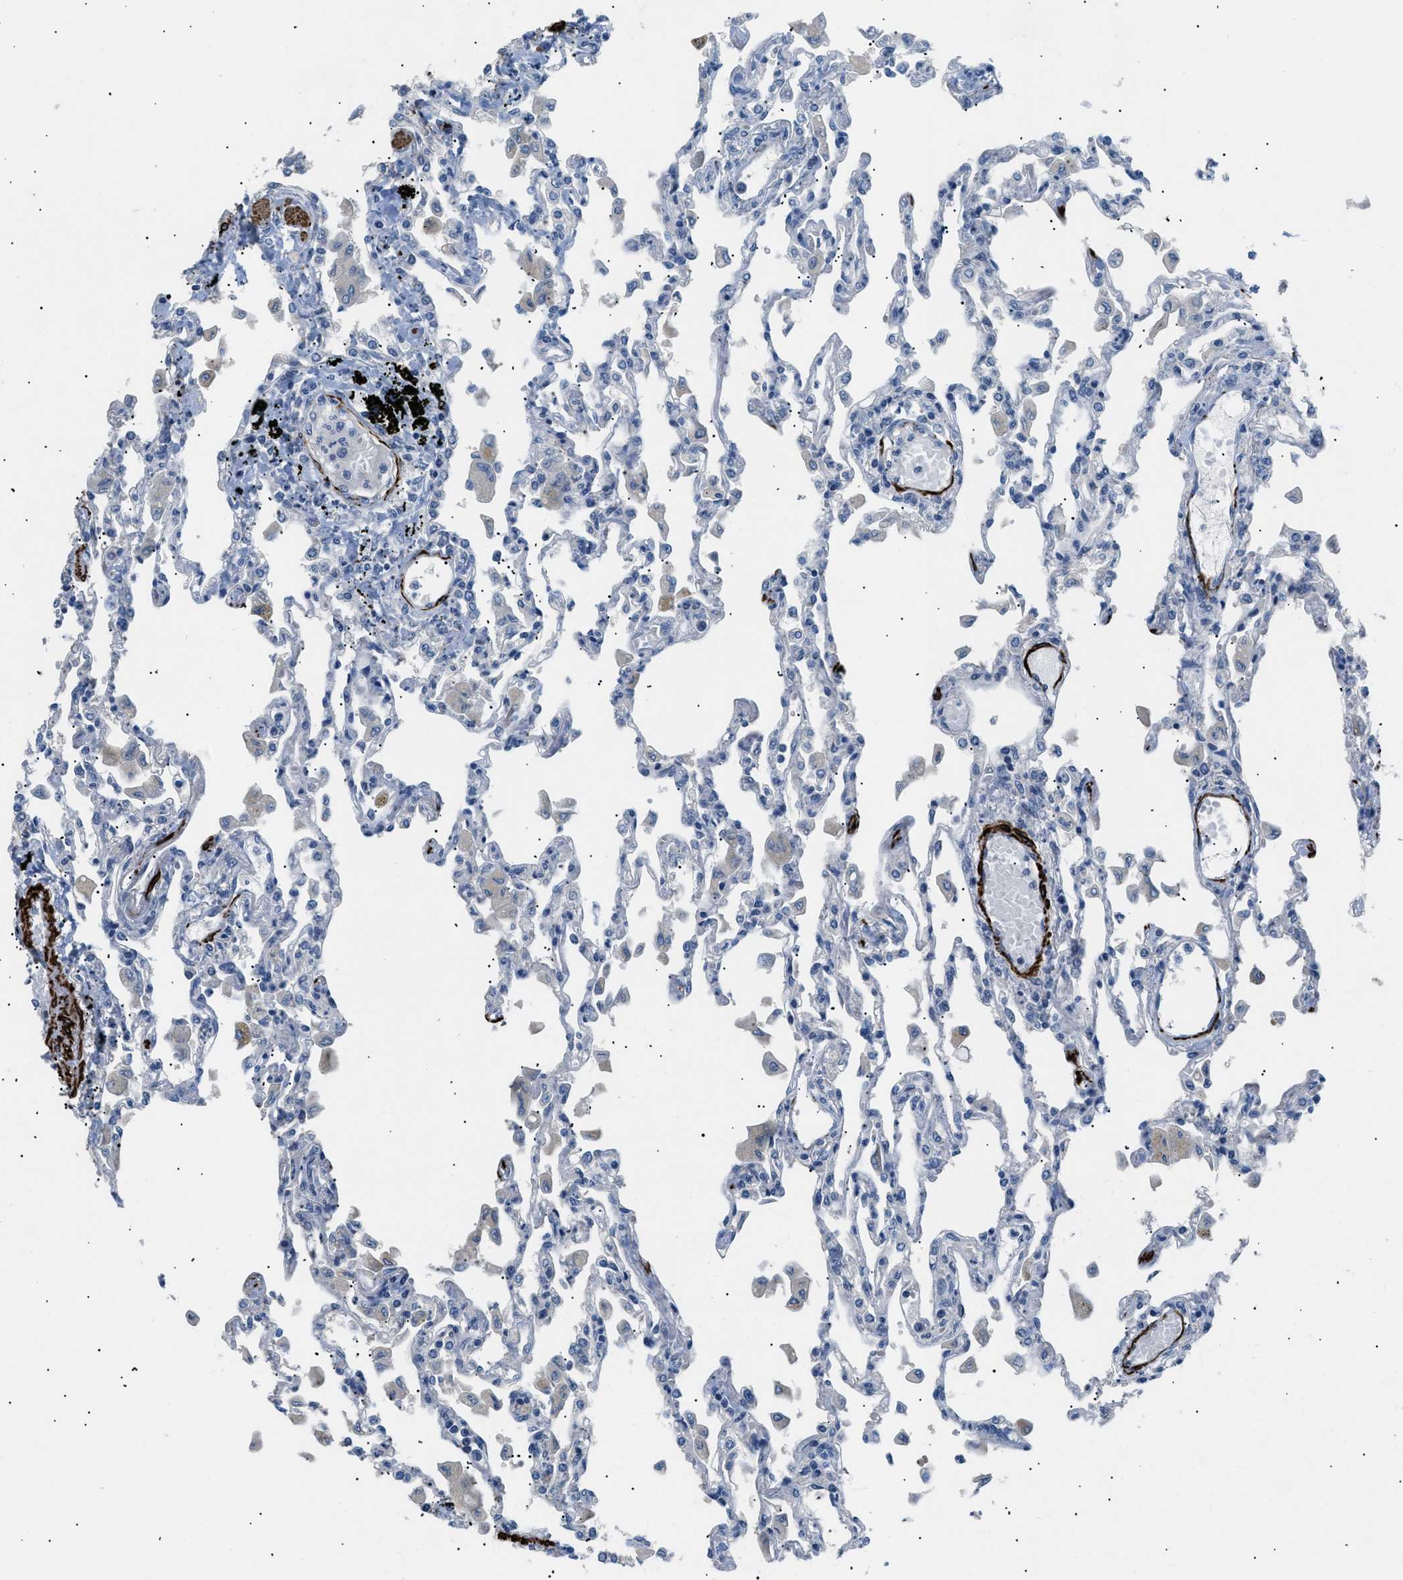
{"staining": {"intensity": "negative", "quantity": "none", "location": "none"}, "tissue": "lung", "cell_type": "Alveolar cells", "image_type": "normal", "snomed": [{"axis": "morphology", "description": "Normal tissue, NOS"}, {"axis": "topography", "description": "Bronchus"}, {"axis": "topography", "description": "Lung"}], "caption": "High power microscopy image of an immunohistochemistry image of normal lung, revealing no significant positivity in alveolar cells.", "gene": "ICA1", "patient": {"sex": "female", "age": 49}}